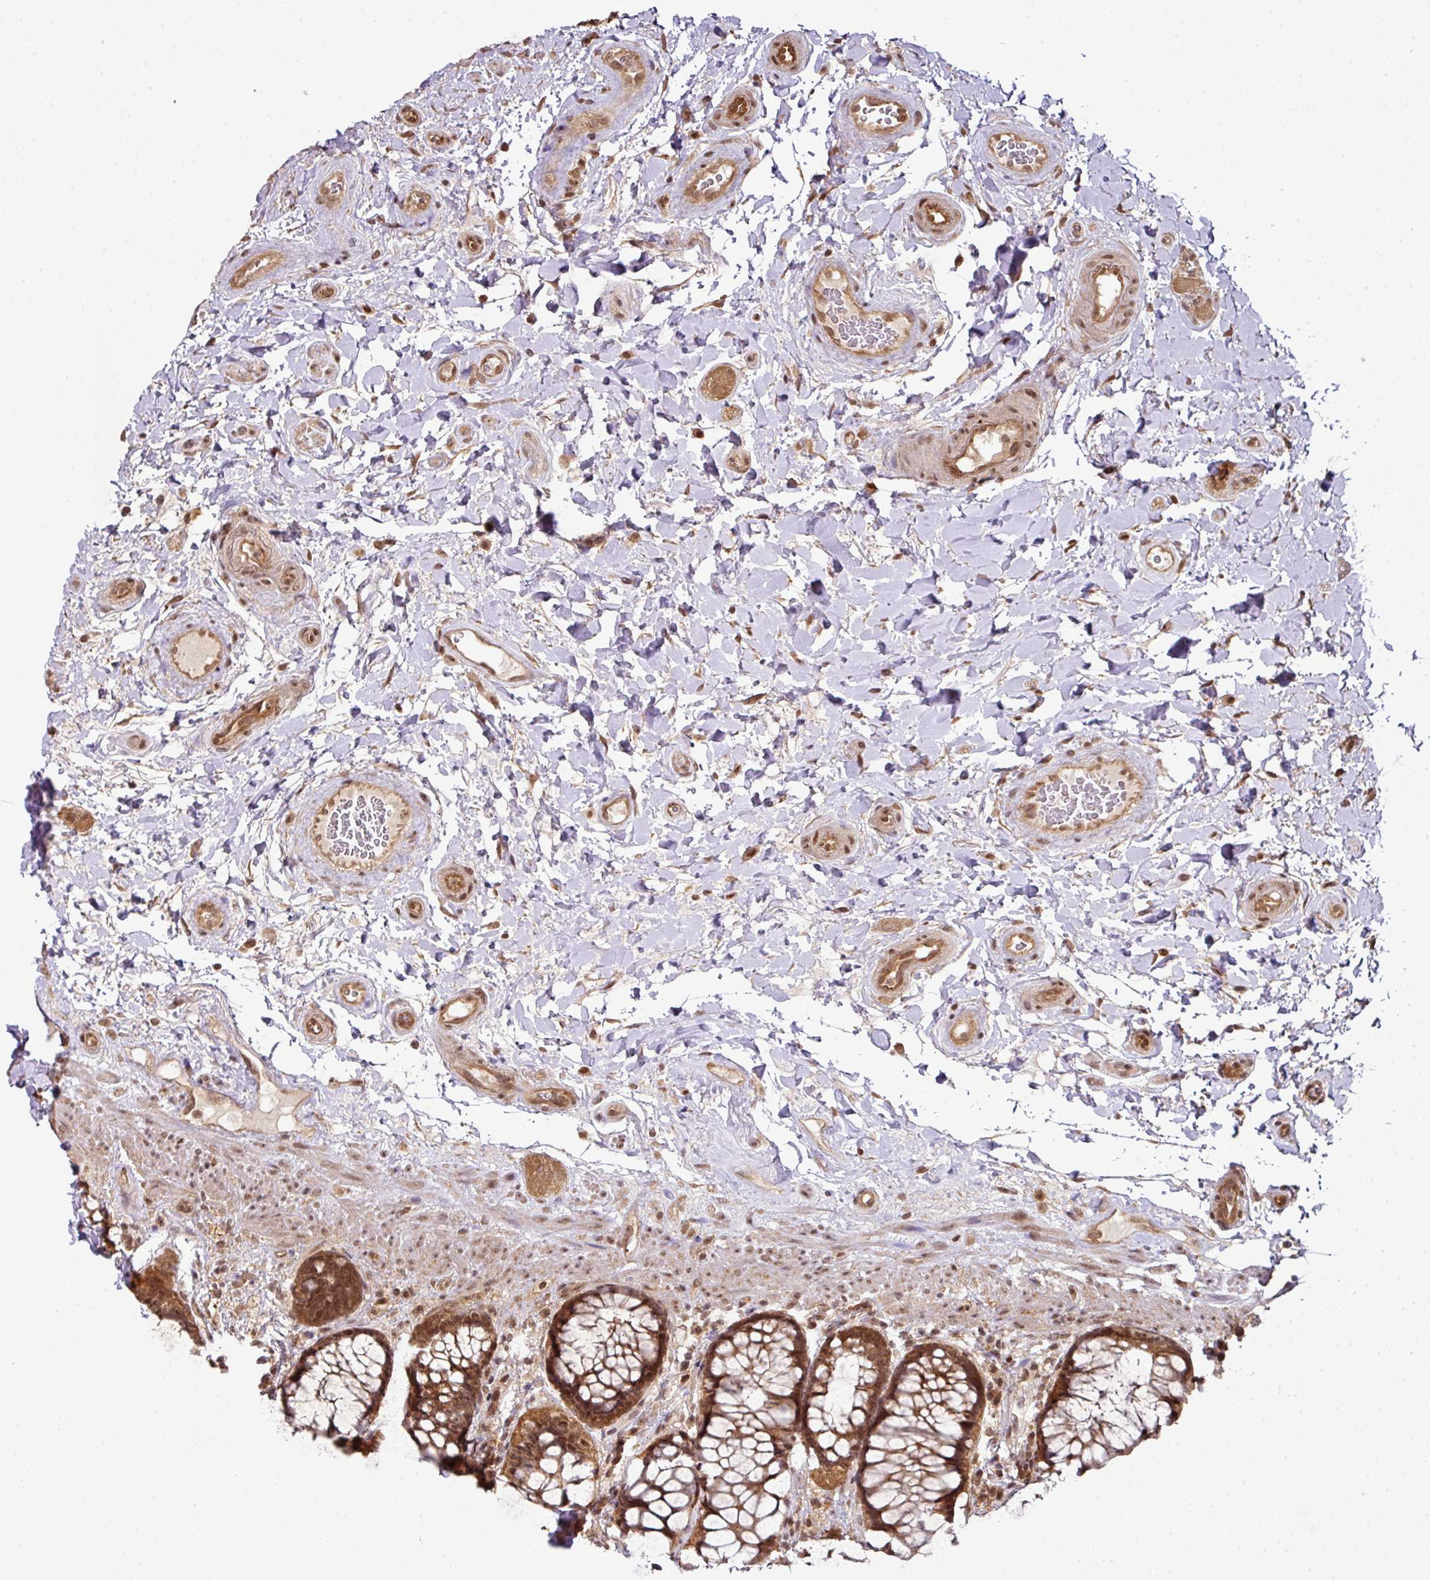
{"staining": {"intensity": "moderate", "quantity": ">75%", "location": "cytoplasmic/membranous,nuclear"}, "tissue": "rectum", "cell_type": "Glandular cells", "image_type": "normal", "snomed": [{"axis": "morphology", "description": "Normal tissue, NOS"}, {"axis": "topography", "description": "Rectum"}], "caption": "Brown immunohistochemical staining in unremarkable human rectum reveals moderate cytoplasmic/membranous,nuclear staining in about >75% of glandular cells. Using DAB (brown) and hematoxylin (blue) stains, captured at high magnification using brightfield microscopy.", "gene": "ANKRD18A", "patient": {"sex": "female", "age": 58}}